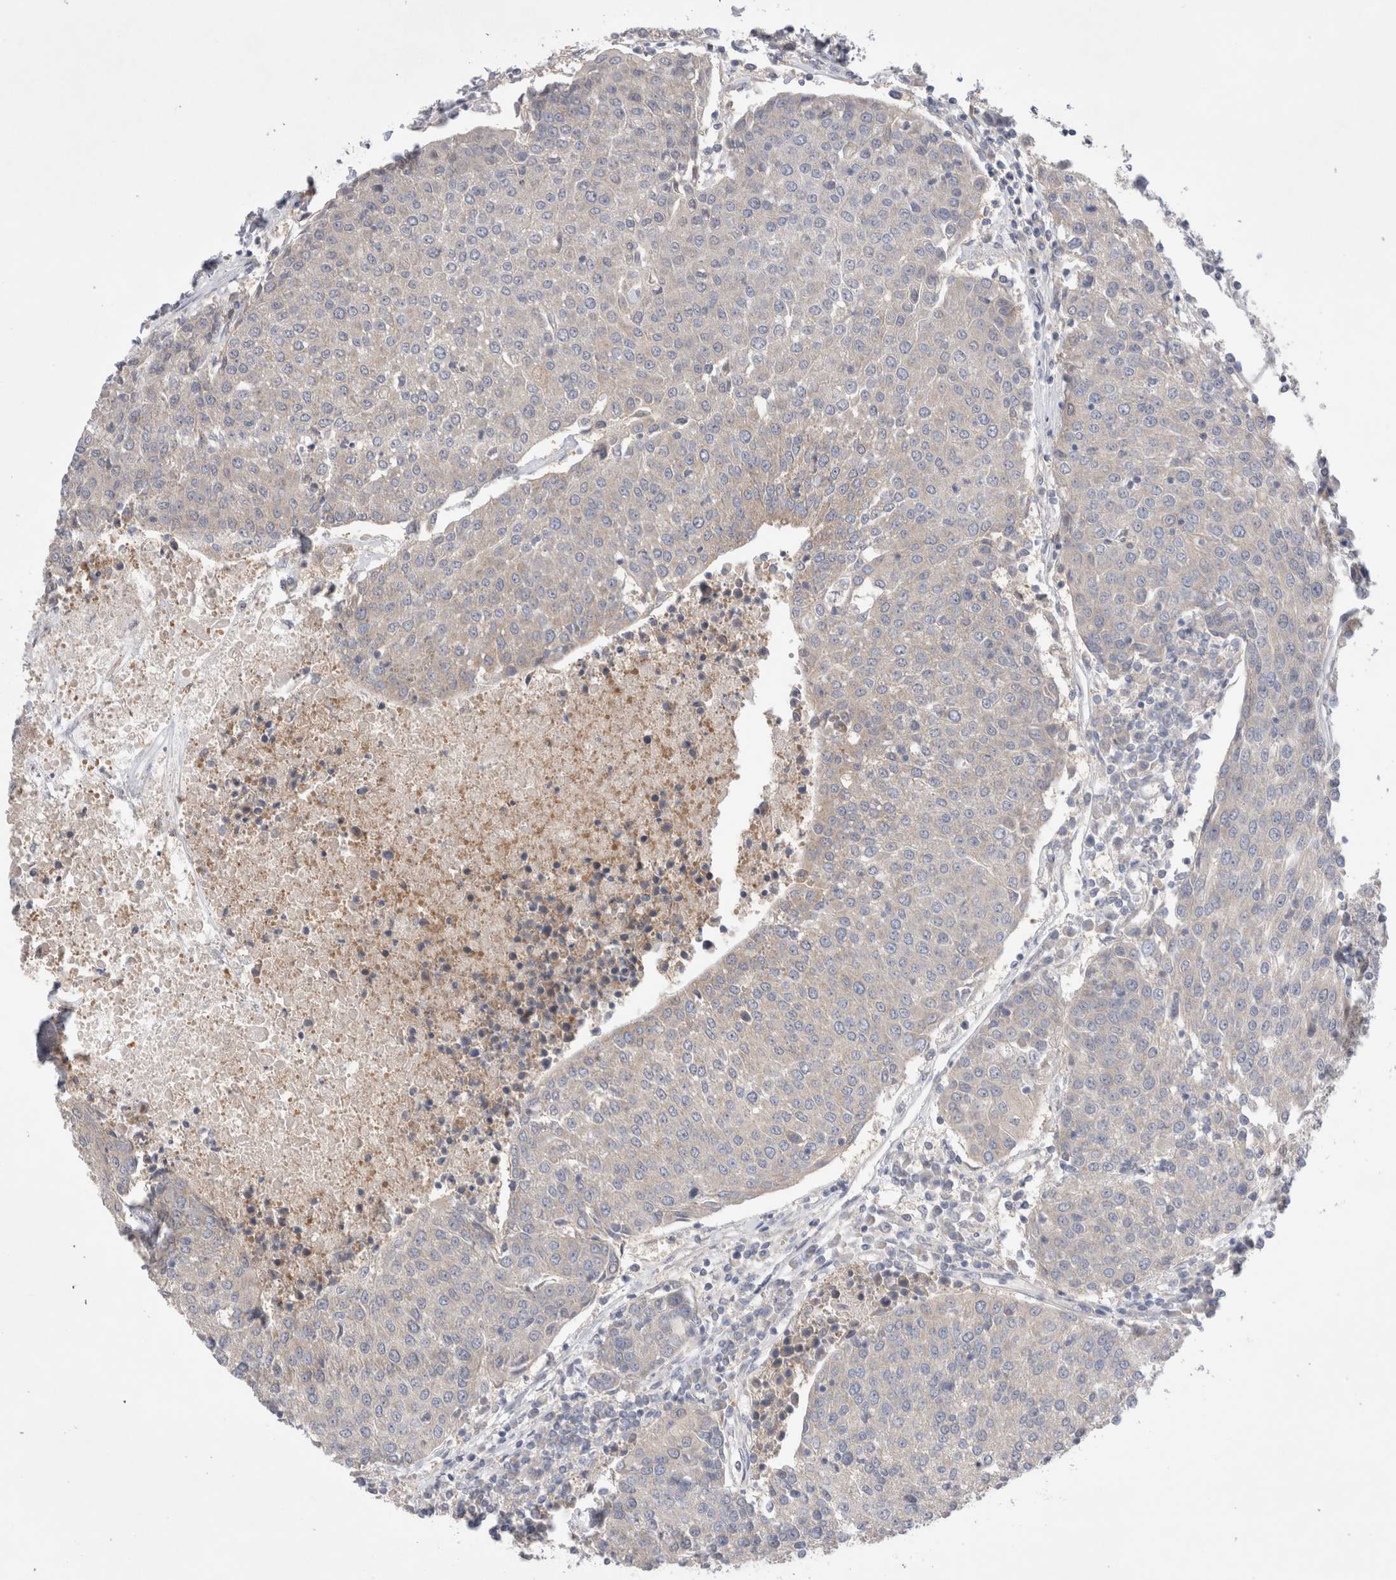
{"staining": {"intensity": "negative", "quantity": "none", "location": "none"}, "tissue": "urothelial cancer", "cell_type": "Tumor cells", "image_type": "cancer", "snomed": [{"axis": "morphology", "description": "Urothelial carcinoma, High grade"}, {"axis": "topography", "description": "Urinary bladder"}], "caption": "The IHC histopathology image has no significant expression in tumor cells of urothelial cancer tissue.", "gene": "IFT74", "patient": {"sex": "female", "age": 85}}